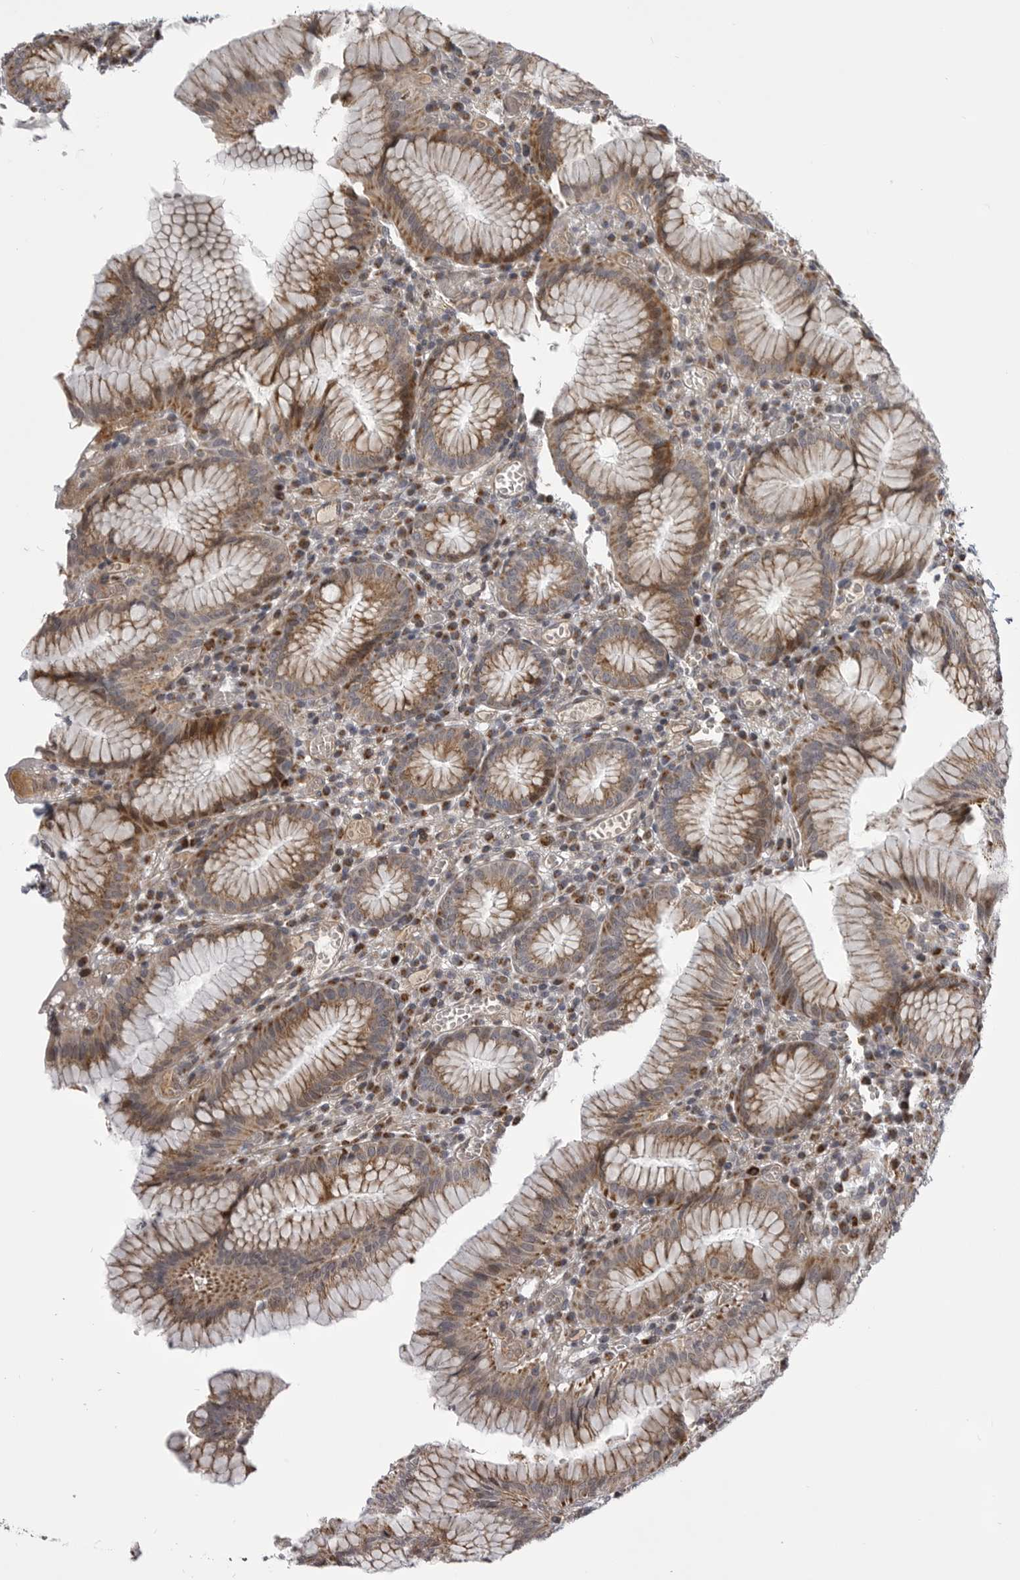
{"staining": {"intensity": "moderate", "quantity": ">75%", "location": "cytoplasmic/membranous"}, "tissue": "stomach", "cell_type": "Glandular cells", "image_type": "normal", "snomed": [{"axis": "morphology", "description": "Normal tissue, NOS"}, {"axis": "topography", "description": "Stomach"}], "caption": "Brown immunohistochemical staining in normal stomach displays moderate cytoplasmic/membranous expression in about >75% of glandular cells. (Brightfield microscopy of DAB IHC at high magnification).", "gene": "TMPRSS11F", "patient": {"sex": "male", "age": 55}}